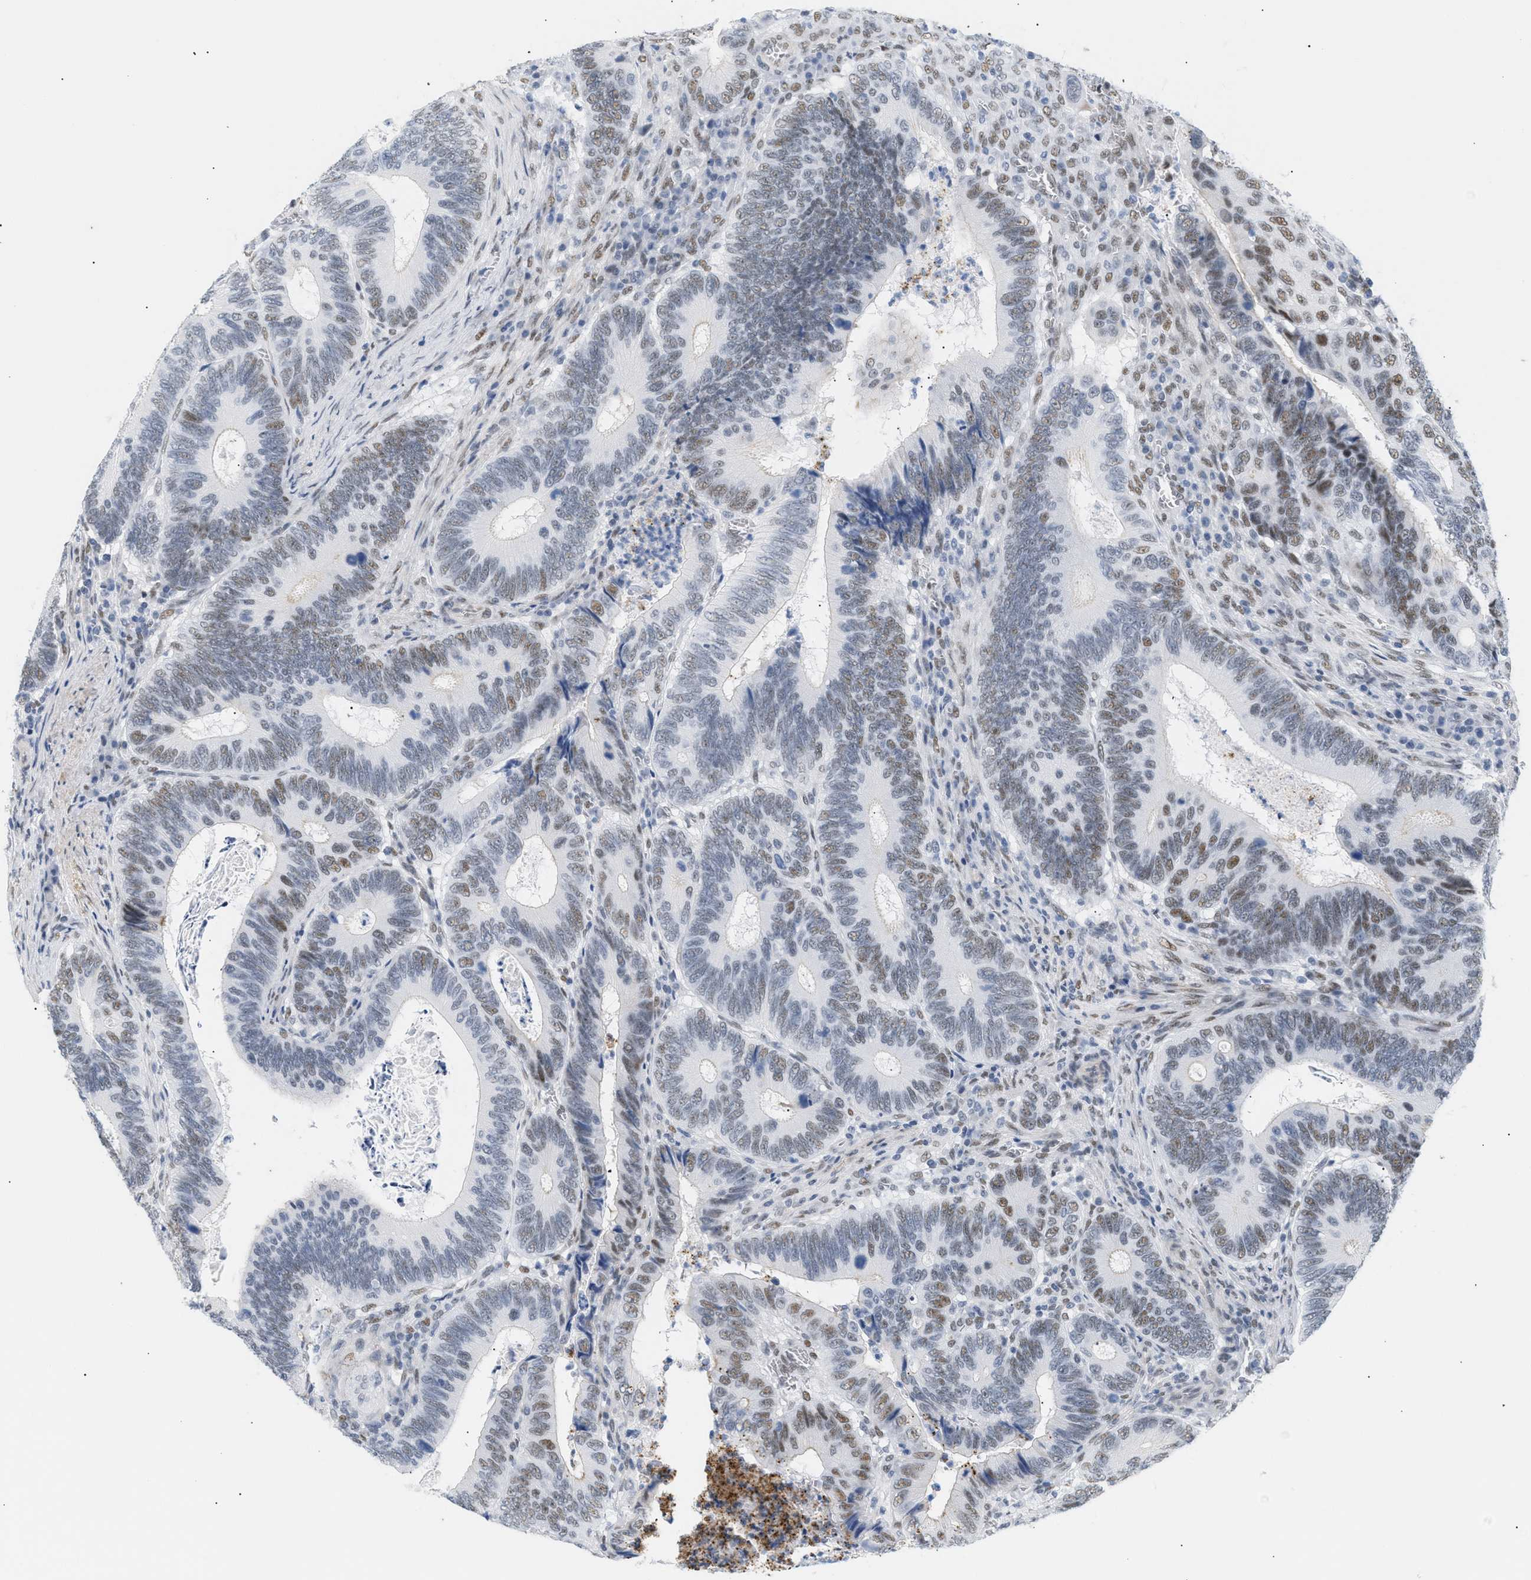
{"staining": {"intensity": "weak", "quantity": "25%-75%", "location": "nuclear"}, "tissue": "colorectal cancer", "cell_type": "Tumor cells", "image_type": "cancer", "snomed": [{"axis": "morphology", "description": "Inflammation, NOS"}, {"axis": "morphology", "description": "Adenocarcinoma, NOS"}, {"axis": "topography", "description": "Colon"}], "caption": "This is a histology image of immunohistochemistry staining of colorectal cancer, which shows weak staining in the nuclear of tumor cells.", "gene": "ELN", "patient": {"sex": "male", "age": 72}}